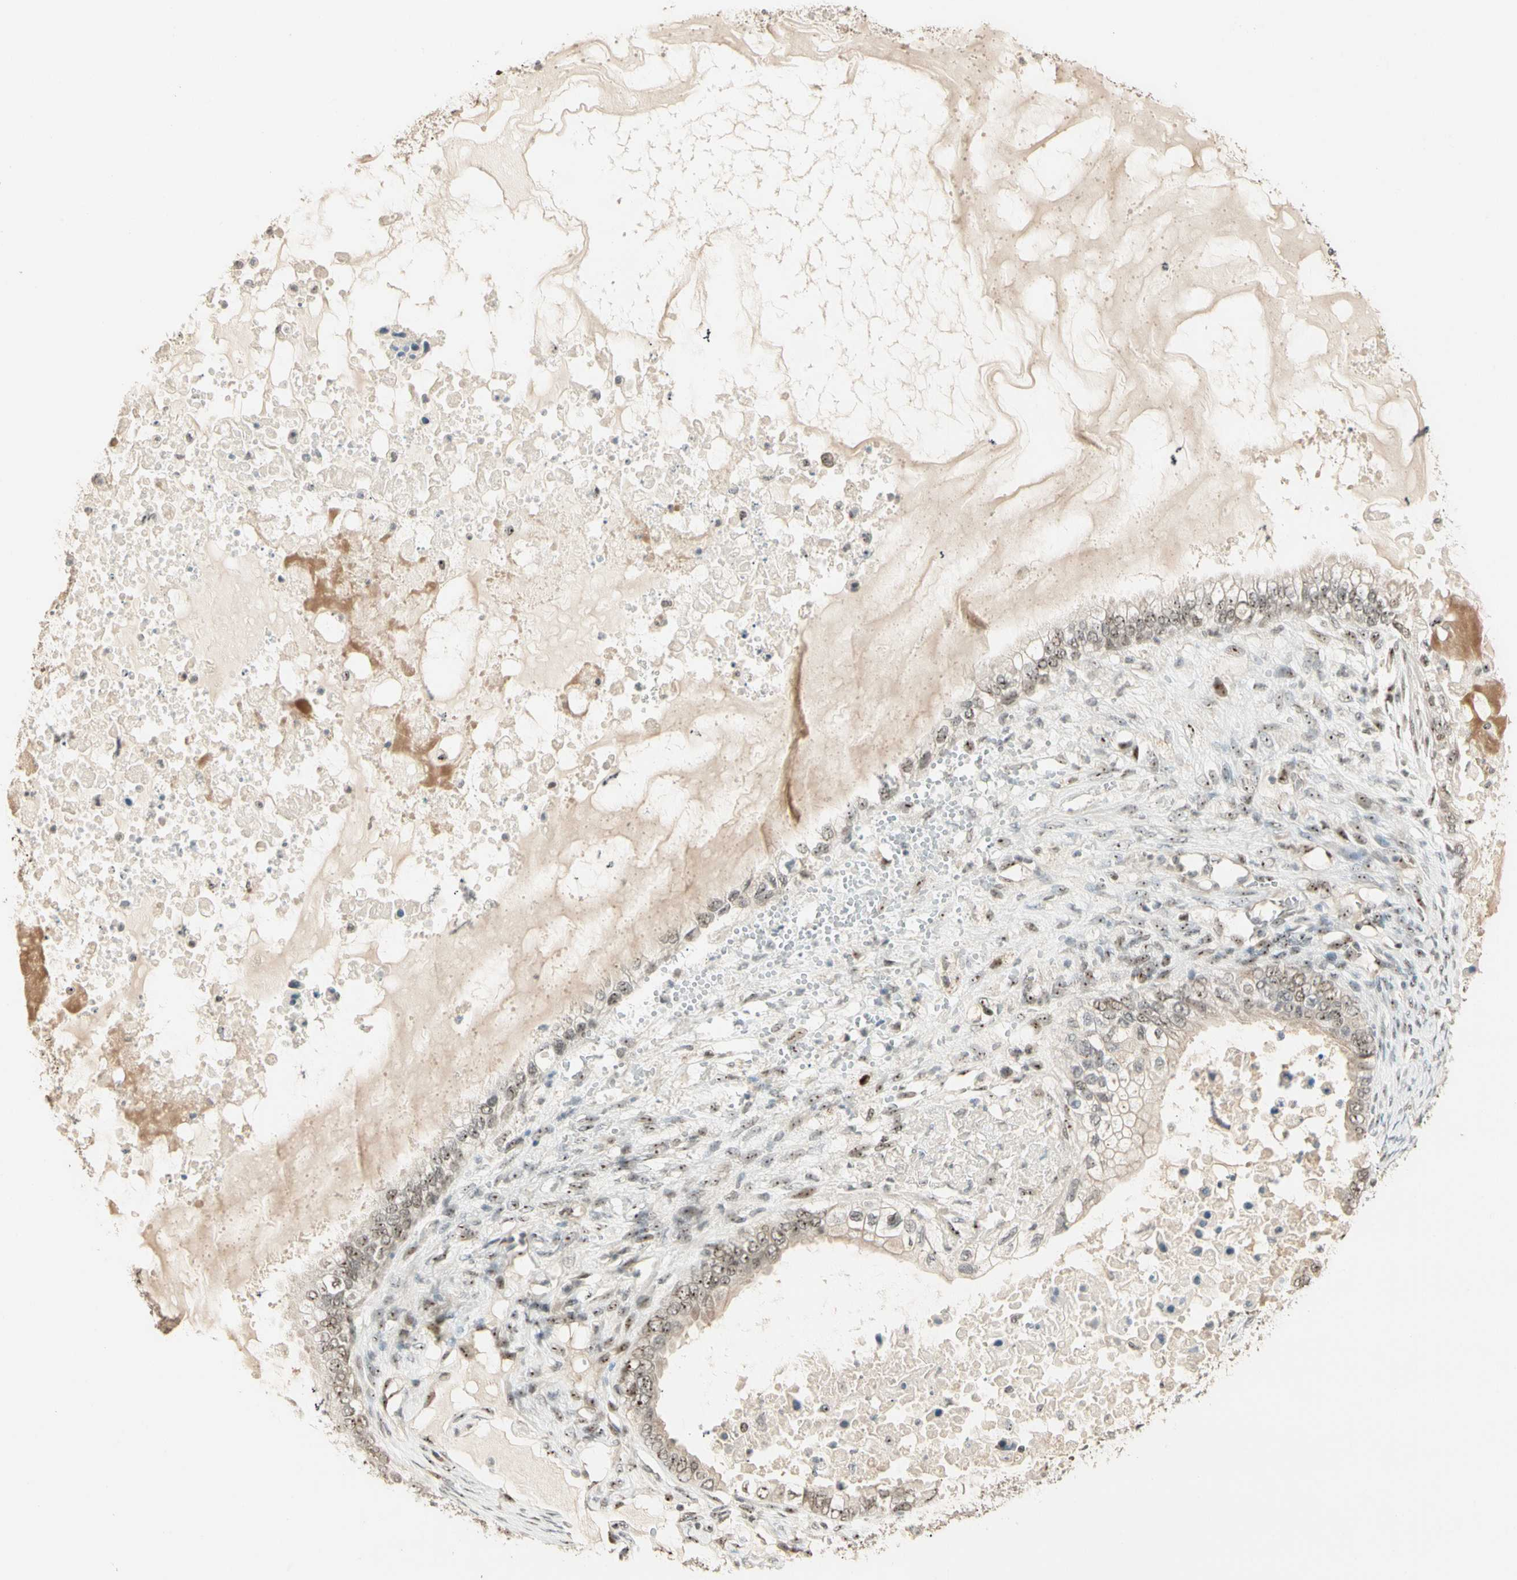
{"staining": {"intensity": "moderate", "quantity": ">75%", "location": "cytoplasmic/membranous,nuclear"}, "tissue": "ovarian cancer", "cell_type": "Tumor cells", "image_type": "cancer", "snomed": [{"axis": "morphology", "description": "Cystadenocarcinoma, mucinous, NOS"}, {"axis": "topography", "description": "Ovary"}], "caption": "Immunohistochemical staining of human mucinous cystadenocarcinoma (ovarian) shows moderate cytoplasmic/membranous and nuclear protein positivity in about >75% of tumor cells. (brown staining indicates protein expression, while blue staining denotes nuclei).", "gene": "ETV4", "patient": {"sex": "female", "age": 80}}